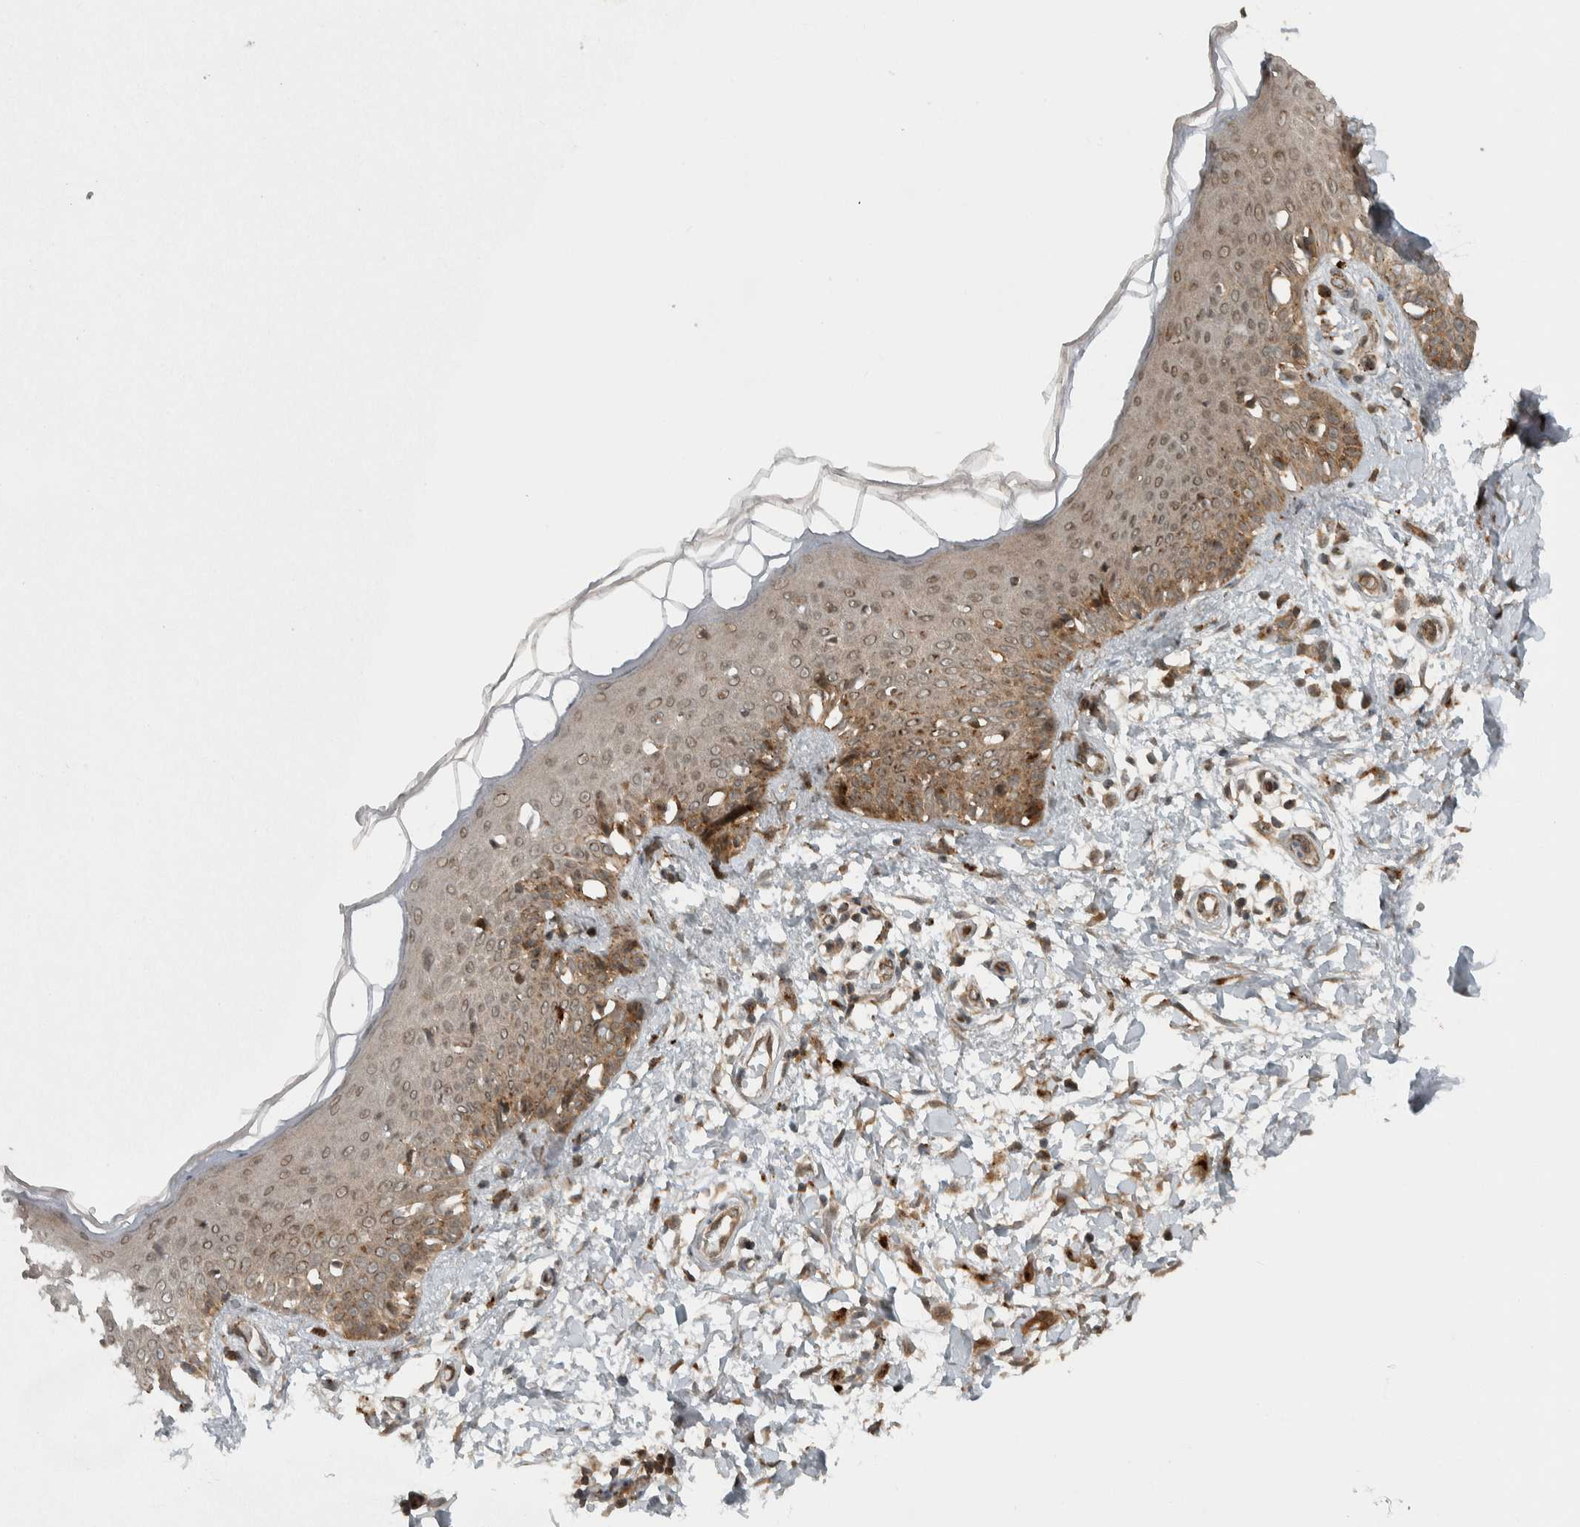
{"staining": {"intensity": "moderate", "quantity": ">75%", "location": "cytoplasmic/membranous,nuclear"}, "tissue": "skin", "cell_type": "Fibroblasts", "image_type": "normal", "snomed": [{"axis": "morphology", "description": "Normal tissue, NOS"}, {"axis": "morphology", "description": "Inflammation, NOS"}, {"axis": "topography", "description": "Skin"}], "caption": "Protein expression analysis of unremarkable human skin reveals moderate cytoplasmic/membranous,nuclear positivity in approximately >75% of fibroblasts. (brown staining indicates protein expression, while blue staining denotes nuclei).", "gene": "GIGYF1", "patient": {"sex": "female", "age": 44}}